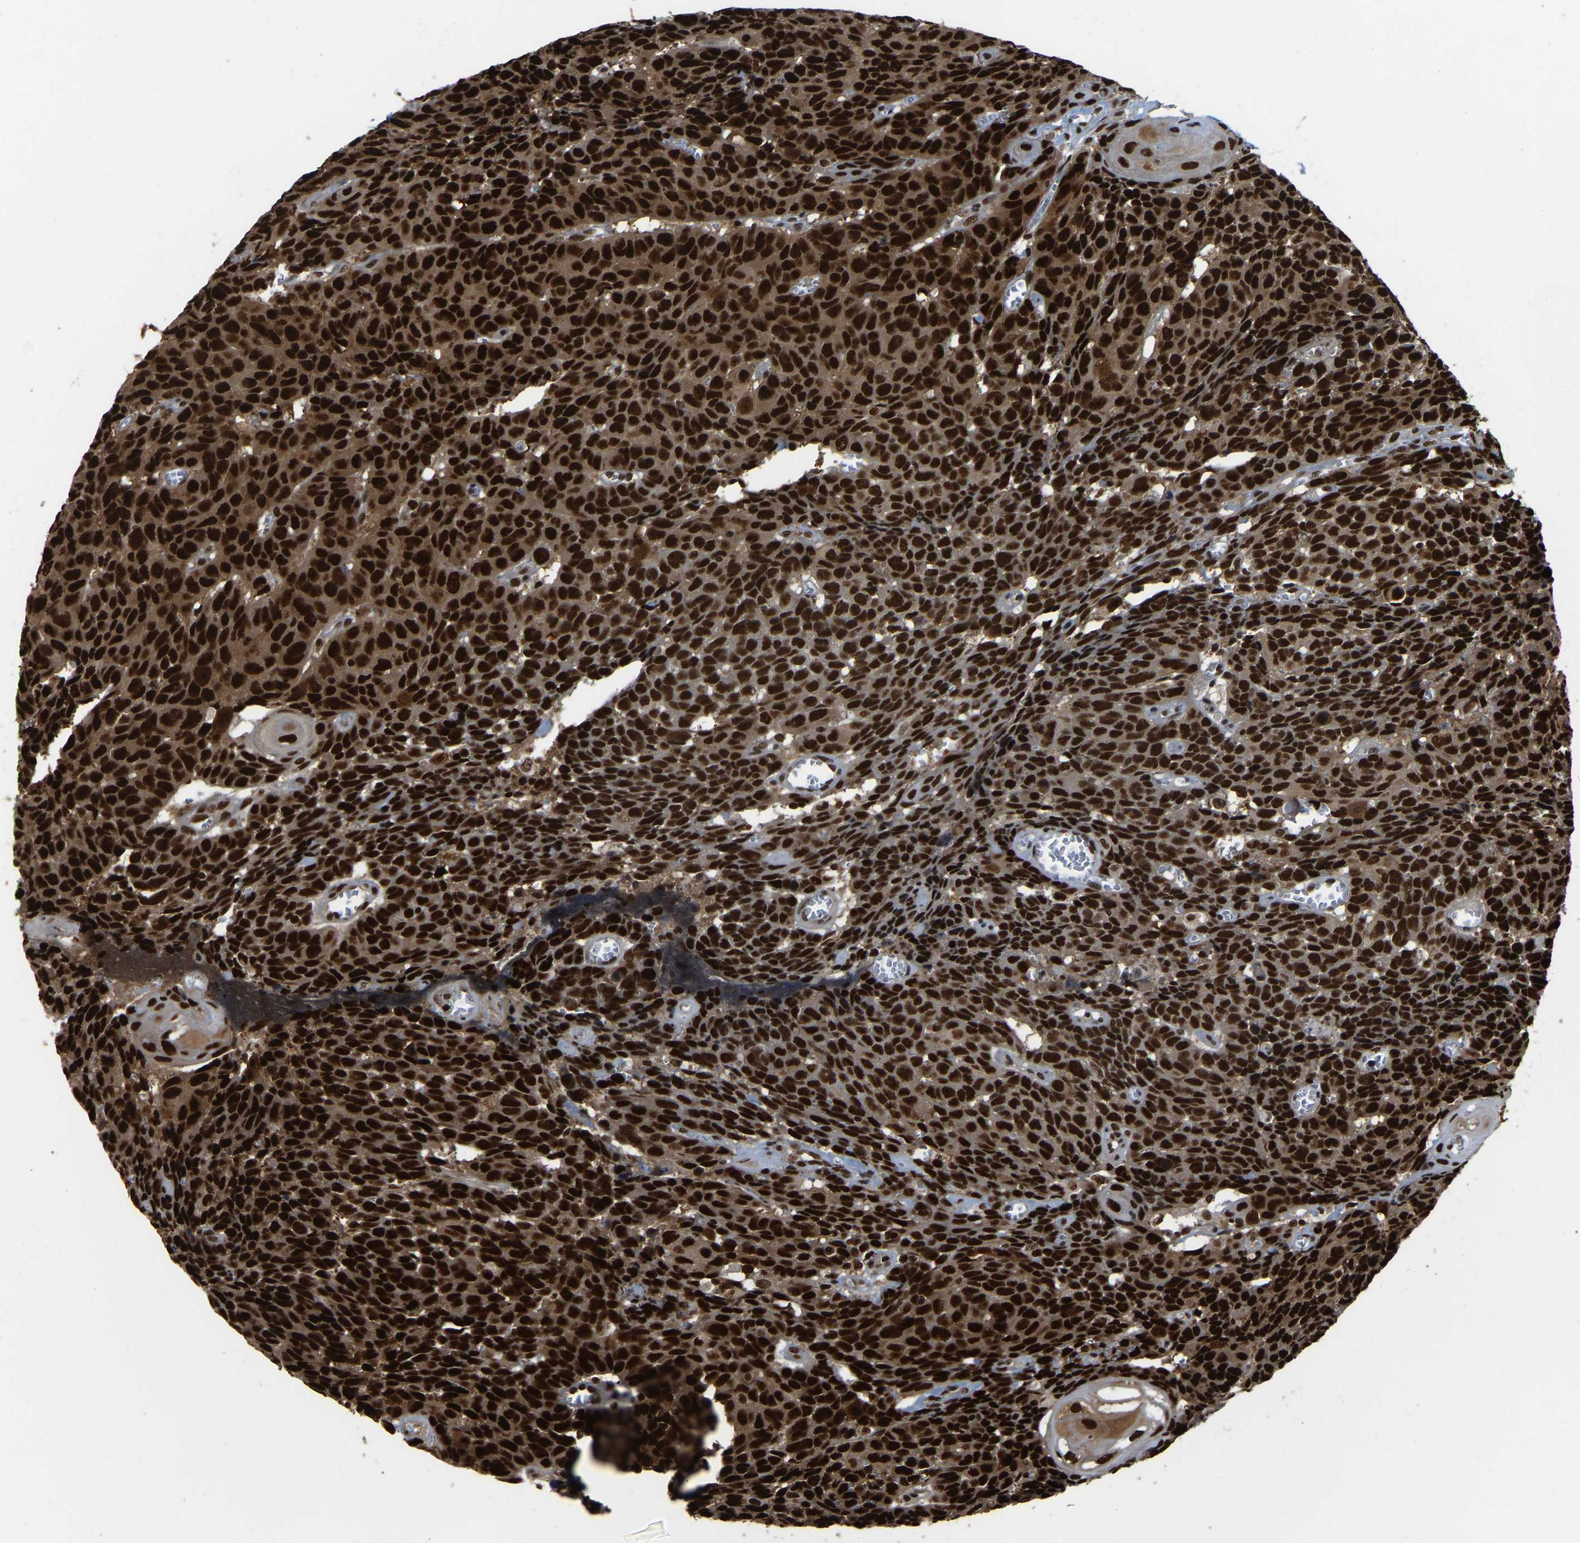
{"staining": {"intensity": "strong", "quantity": ">75%", "location": "nuclear"}, "tissue": "head and neck cancer", "cell_type": "Tumor cells", "image_type": "cancer", "snomed": [{"axis": "morphology", "description": "Squamous cell carcinoma, NOS"}, {"axis": "topography", "description": "Head-Neck"}], "caption": "Brown immunohistochemical staining in human head and neck cancer displays strong nuclear staining in about >75% of tumor cells.", "gene": "TBL1XR1", "patient": {"sex": "male", "age": 66}}